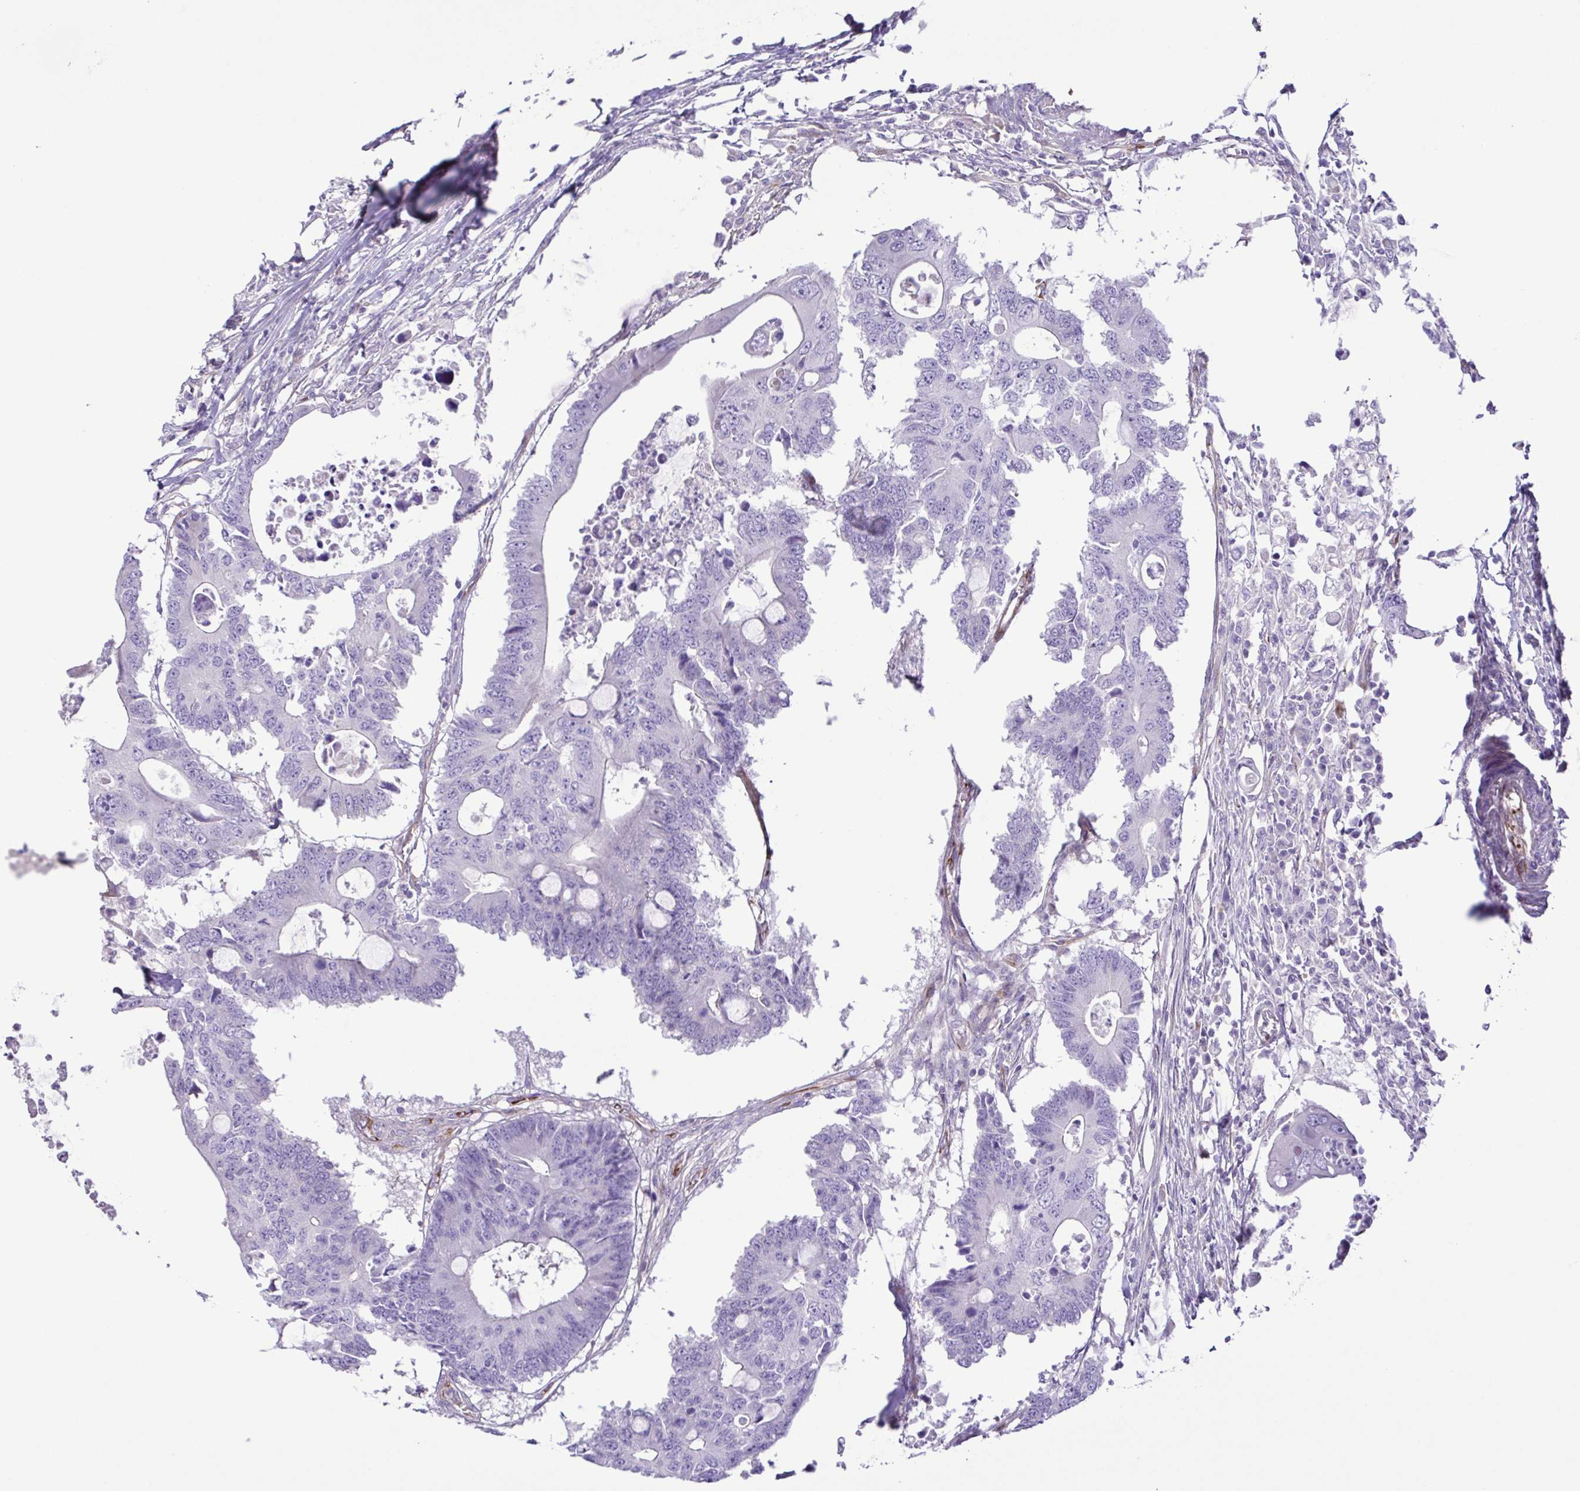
{"staining": {"intensity": "negative", "quantity": "none", "location": "none"}, "tissue": "colorectal cancer", "cell_type": "Tumor cells", "image_type": "cancer", "snomed": [{"axis": "morphology", "description": "Adenocarcinoma, NOS"}, {"axis": "topography", "description": "Colon"}], "caption": "An IHC photomicrograph of adenocarcinoma (colorectal) is shown. There is no staining in tumor cells of adenocarcinoma (colorectal).", "gene": "FLT1", "patient": {"sex": "male", "age": 71}}